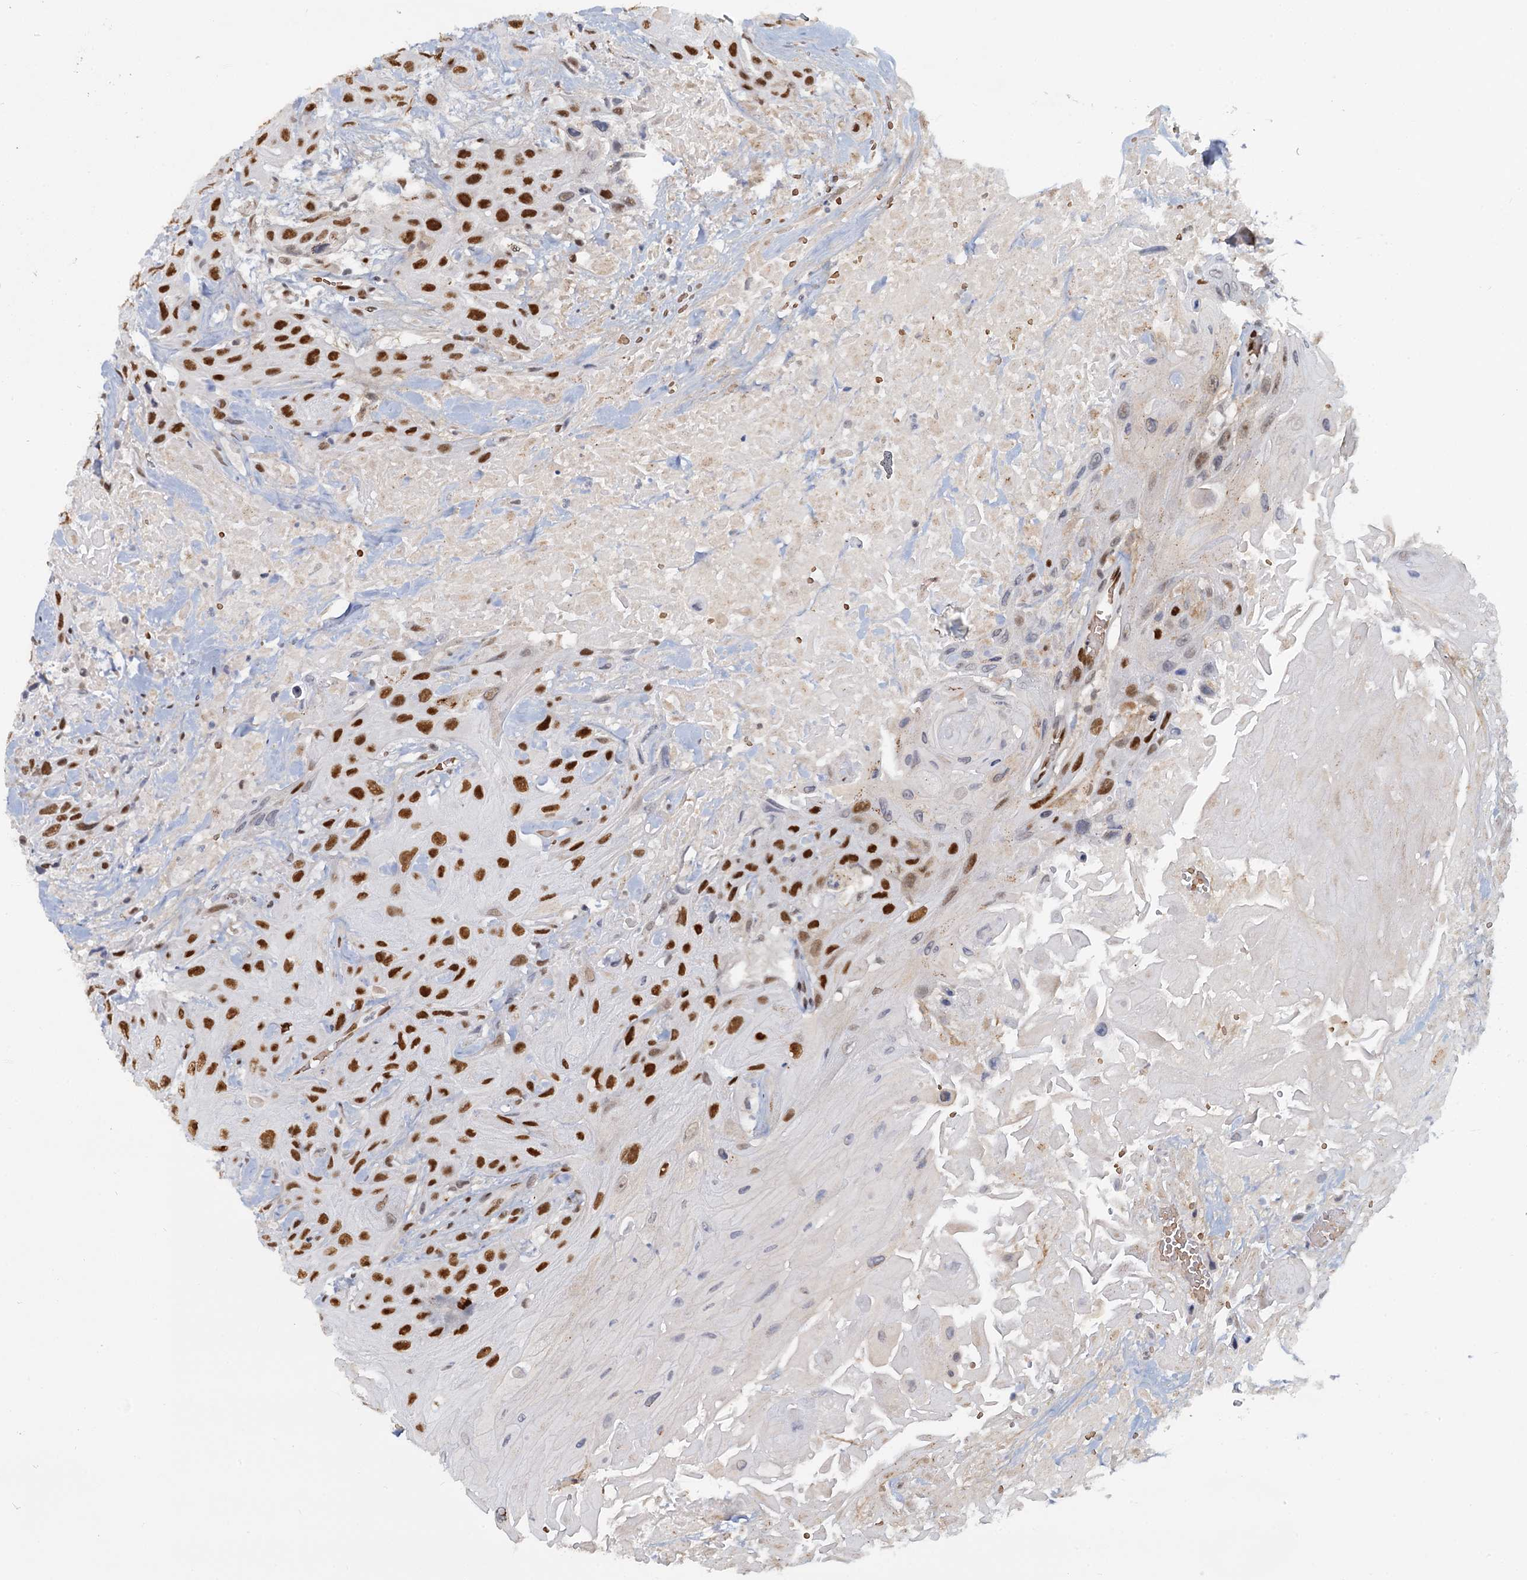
{"staining": {"intensity": "strong", "quantity": ">75%", "location": "nuclear"}, "tissue": "head and neck cancer", "cell_type": "Tumor cells", "image_type": "cancer", "snomed": [{"axis": "morphology", "description": "Squamous cell carcinoma, NOS"}, {"axis": "topography", "description": "Head-Neck"}], "caption": "Human head and neck squamous cell carcinoma stained with a protein marker demonstrates strong staining in tumor cells.", "gene": "RPRD1A", "patient": {"sex": "male", "age": 81}}